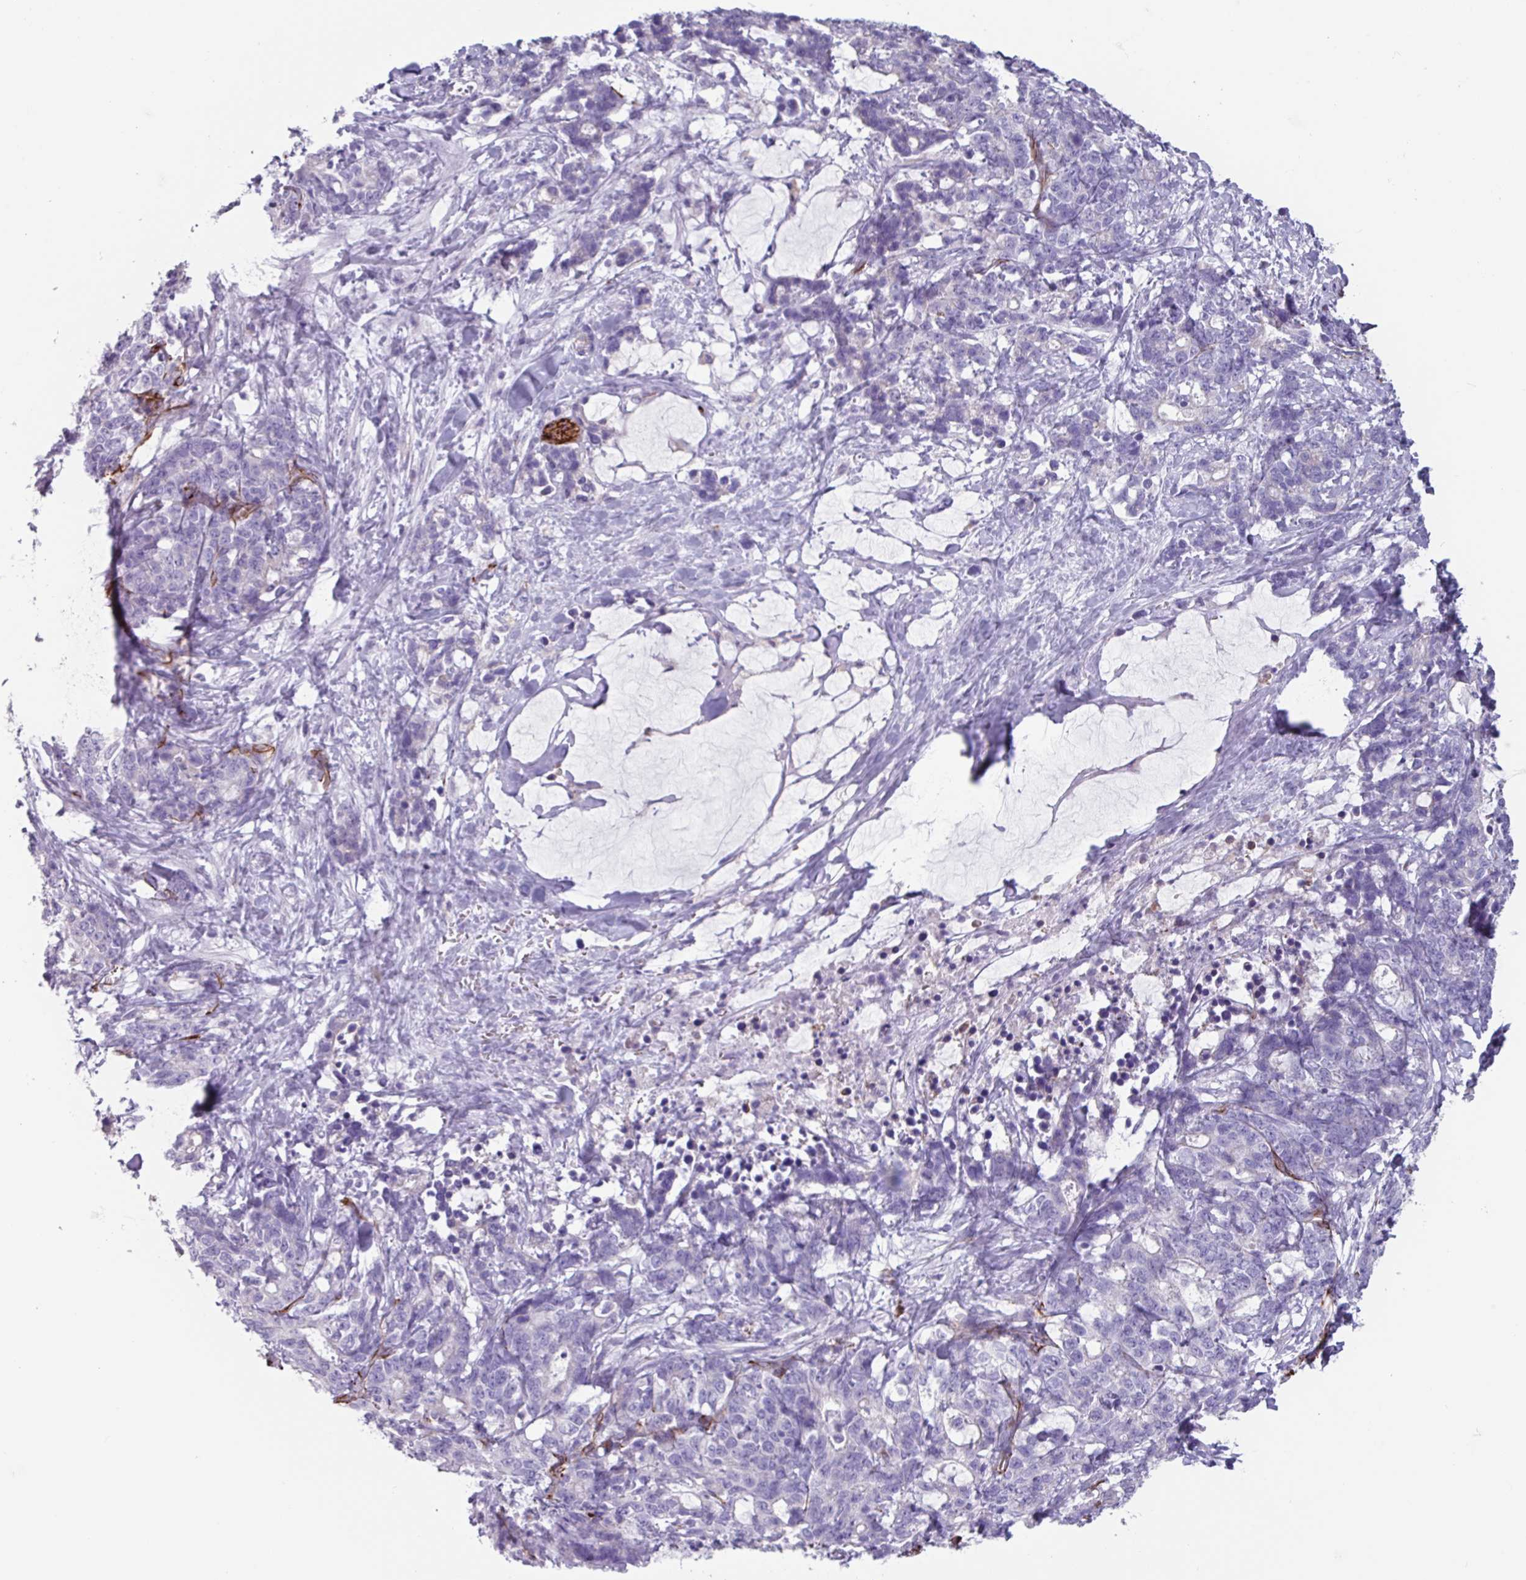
{"staining": {"intensity": "negative", "quantity": "none", "location": "none"}, "tissue": "stomach cancer", "cell_type": "Tumor cells", "image_type": "cancer", "snomed": [{"axis": "morphology", "description": "Normal tissue, NOS"}, {"axis": "morphology", "description": "Adenocarcinoma, NOS"}, {"axis": "topography", "description": "Stomach"}], "caption": "IHC photomicrograph of neoplastic tissue: human adenocarcinoma (stomach) stained with DAB displays no significant protein expression in tumor cells. Brightfield microscopy of IHC stained with DAB (brown) and hematoxylin (blue), captured at high magnification.", "gene": "BTD", "patient": {"sex": "female", "age": 64}}